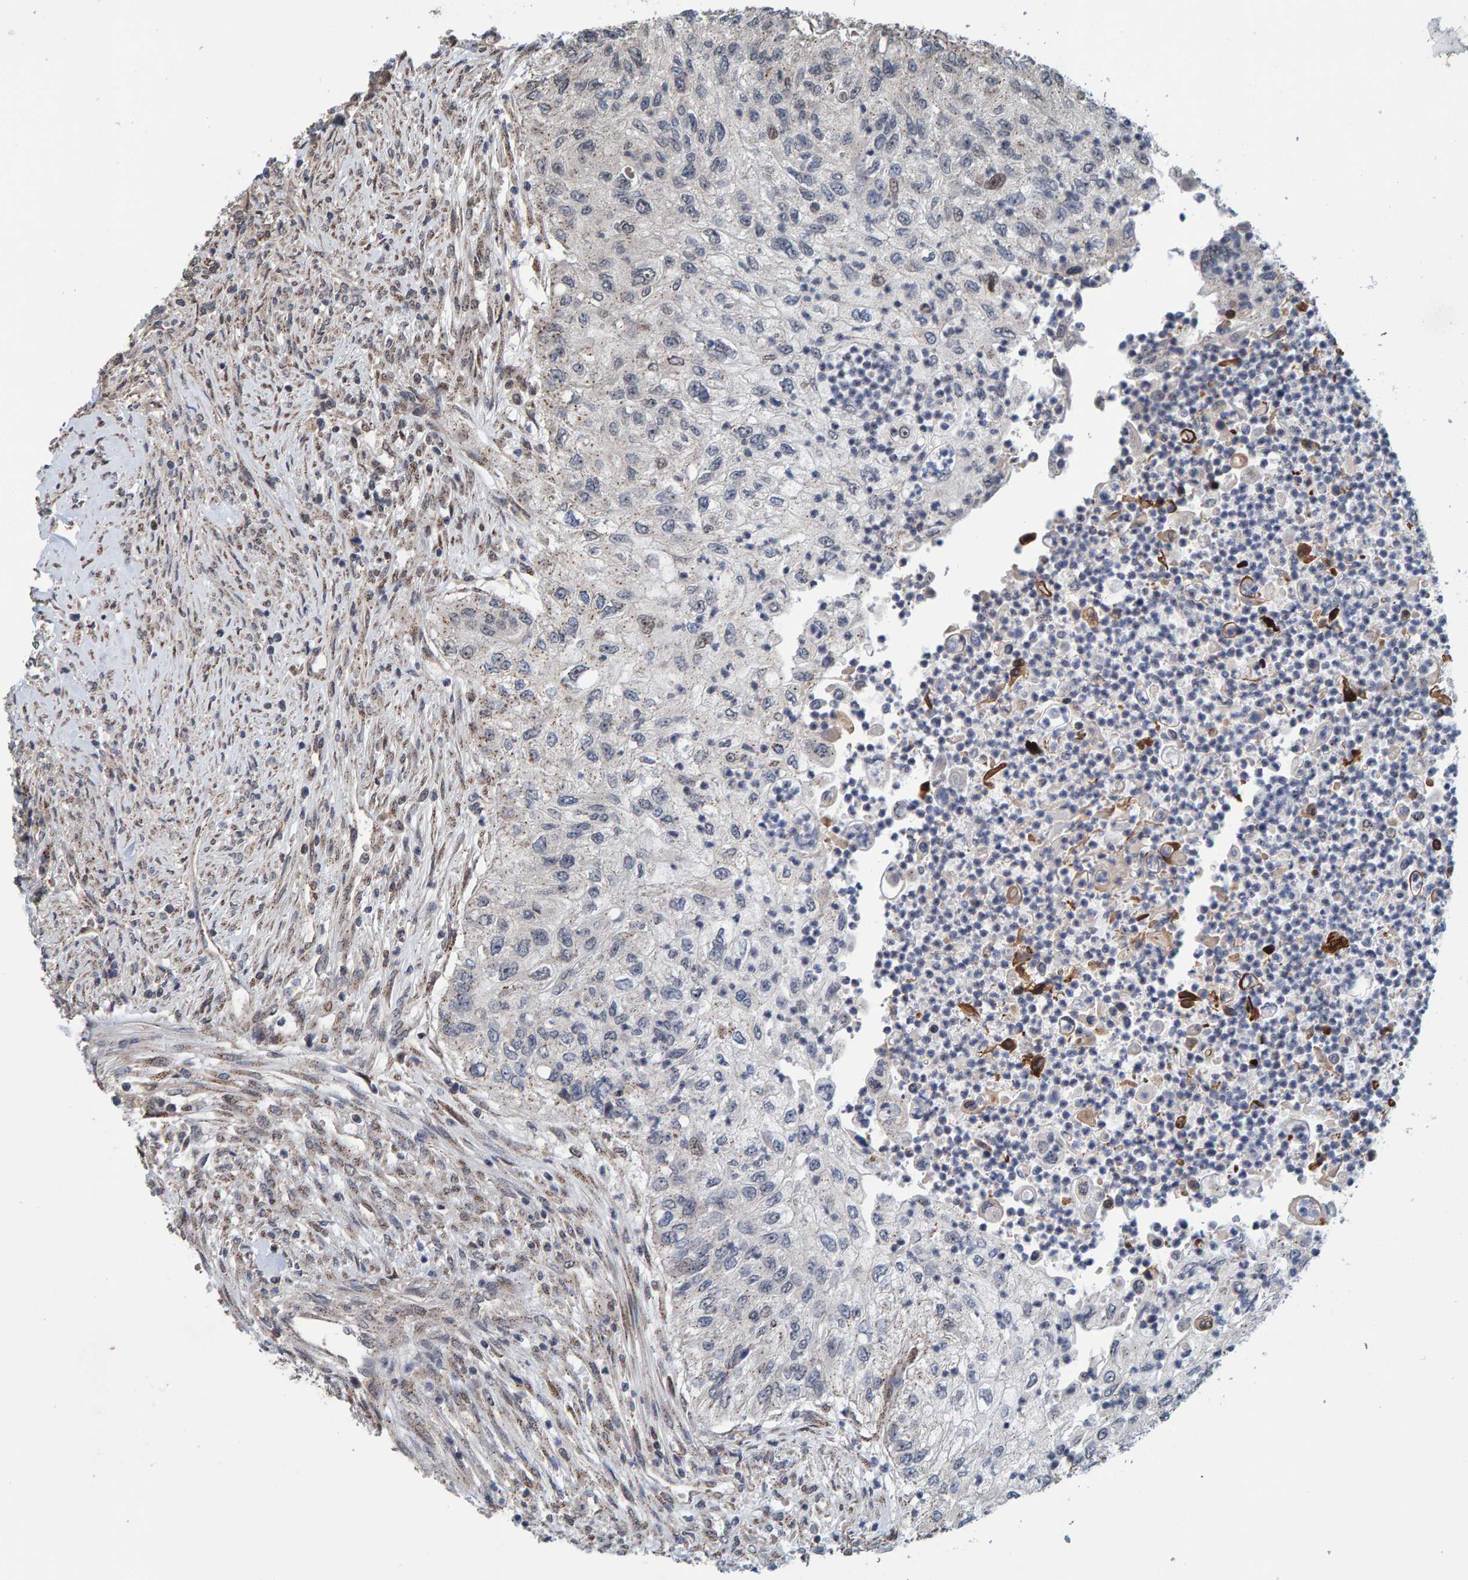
{"staining": {"intensity": "weak", "quantity": "<25%", "location": "nuclear"}, "tissue": "urothelial cancer", "cell_type": "Tumor cells", "image_type": "cancer", "snomed": [{"axis": "morphology", "description": "Urothelial carcinoma, High grade"}, {"axis": "topography", "description": "Urinary bladder"}], "caption": "This image is of high-grade urothelial carcinoma stained with immunohistochemistry to label a protein in brown with the nuclei are counter-stained blue. There is no expression in tumor cells.", "gene": "CCDC25", "patient": {"sex": "female", "age": 60}}